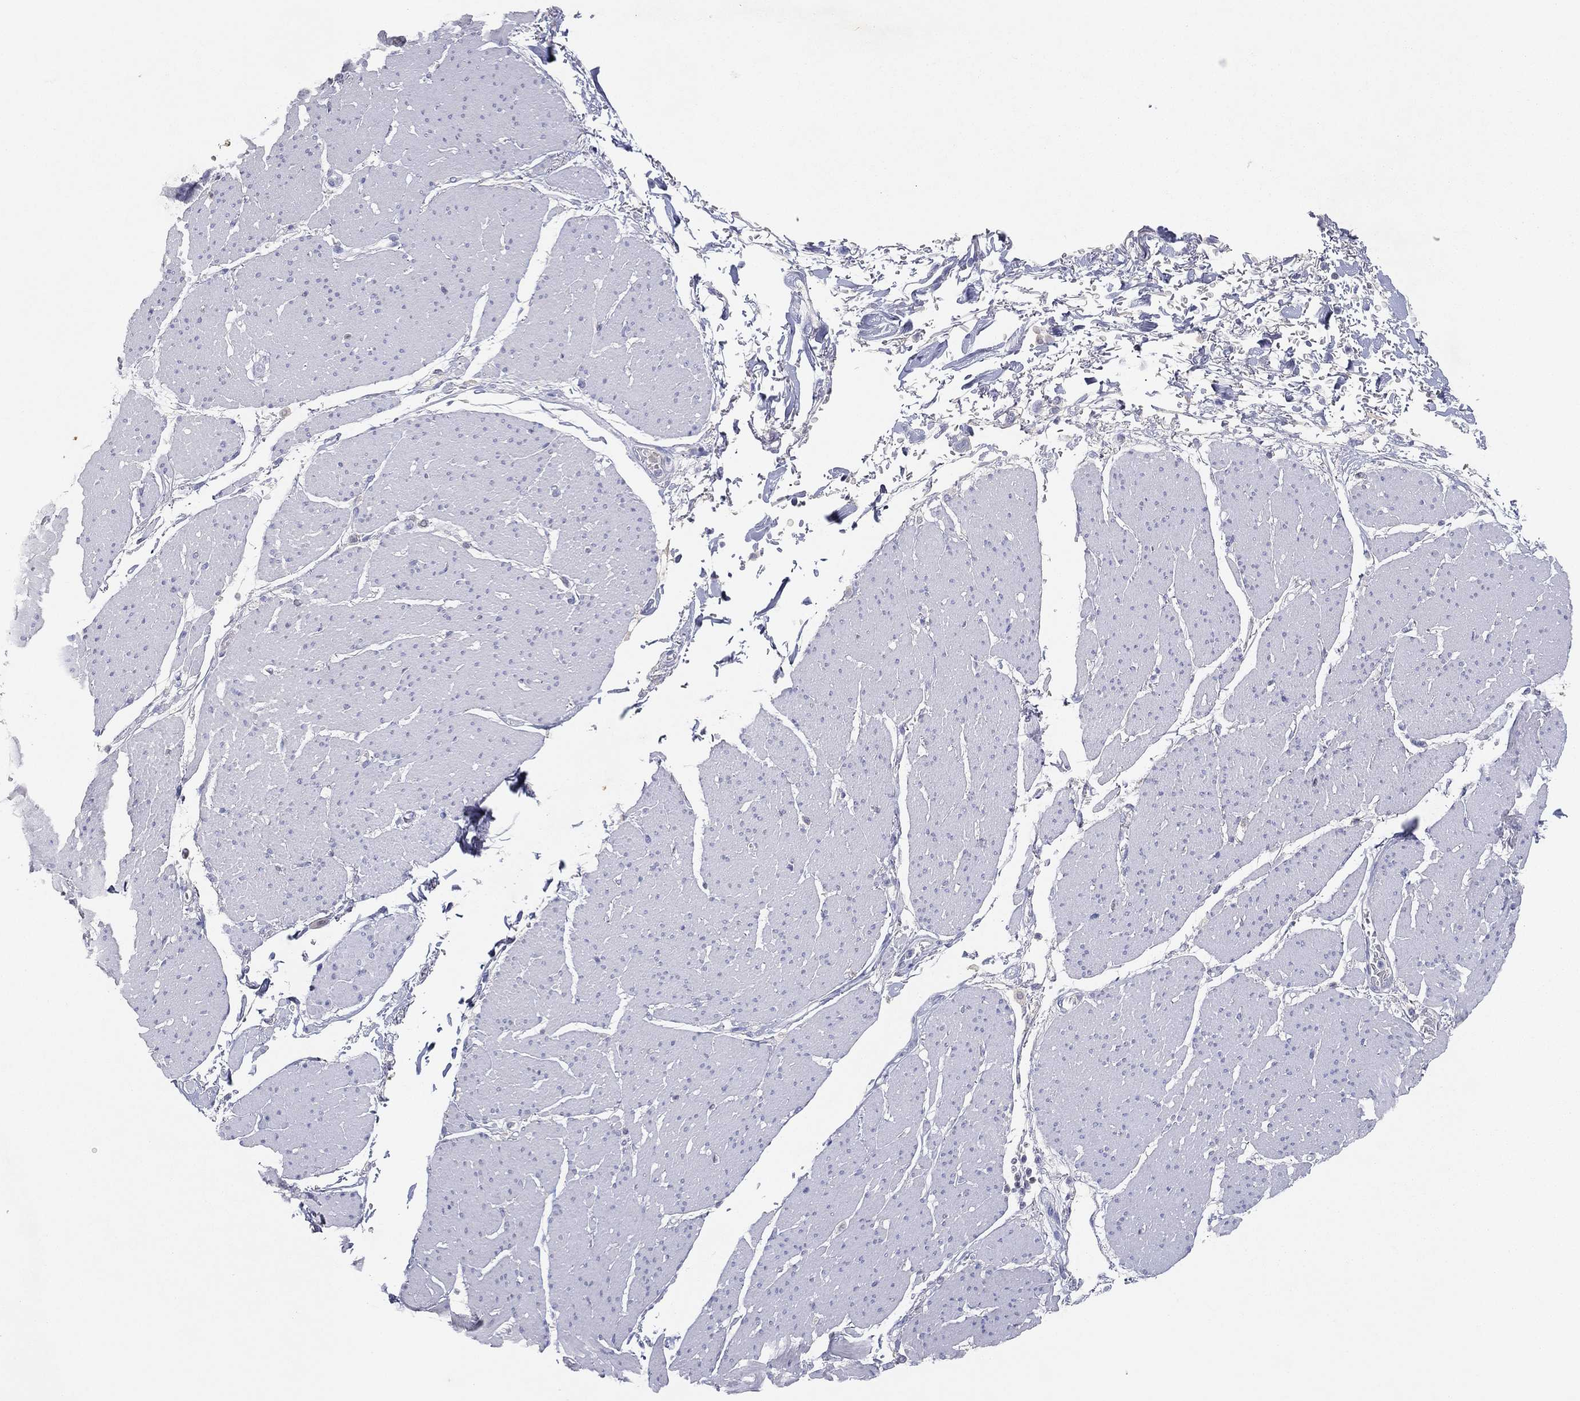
{"staining": {"intensity": "negative", "quantity": "none", "location": "none"}, "tissue": "smooth muscle", "cell_type": "Smooth muscle cells", "image_type": "normal", "snomed": [{"axis": "morphology", "description": "Normal tissue, NOS"}, {"axis": "topography", "description": "Smooth muscle"}, {"axis": "topography", "description": "Anal"}], "caption": "This is an immunohistochemistry (IHC) micrograph of unremarkable smooth muscle. There is no staining in smooth muscle cells.", "gene": "CPT1B", "patient": {"sex": "male", "age": 83}}